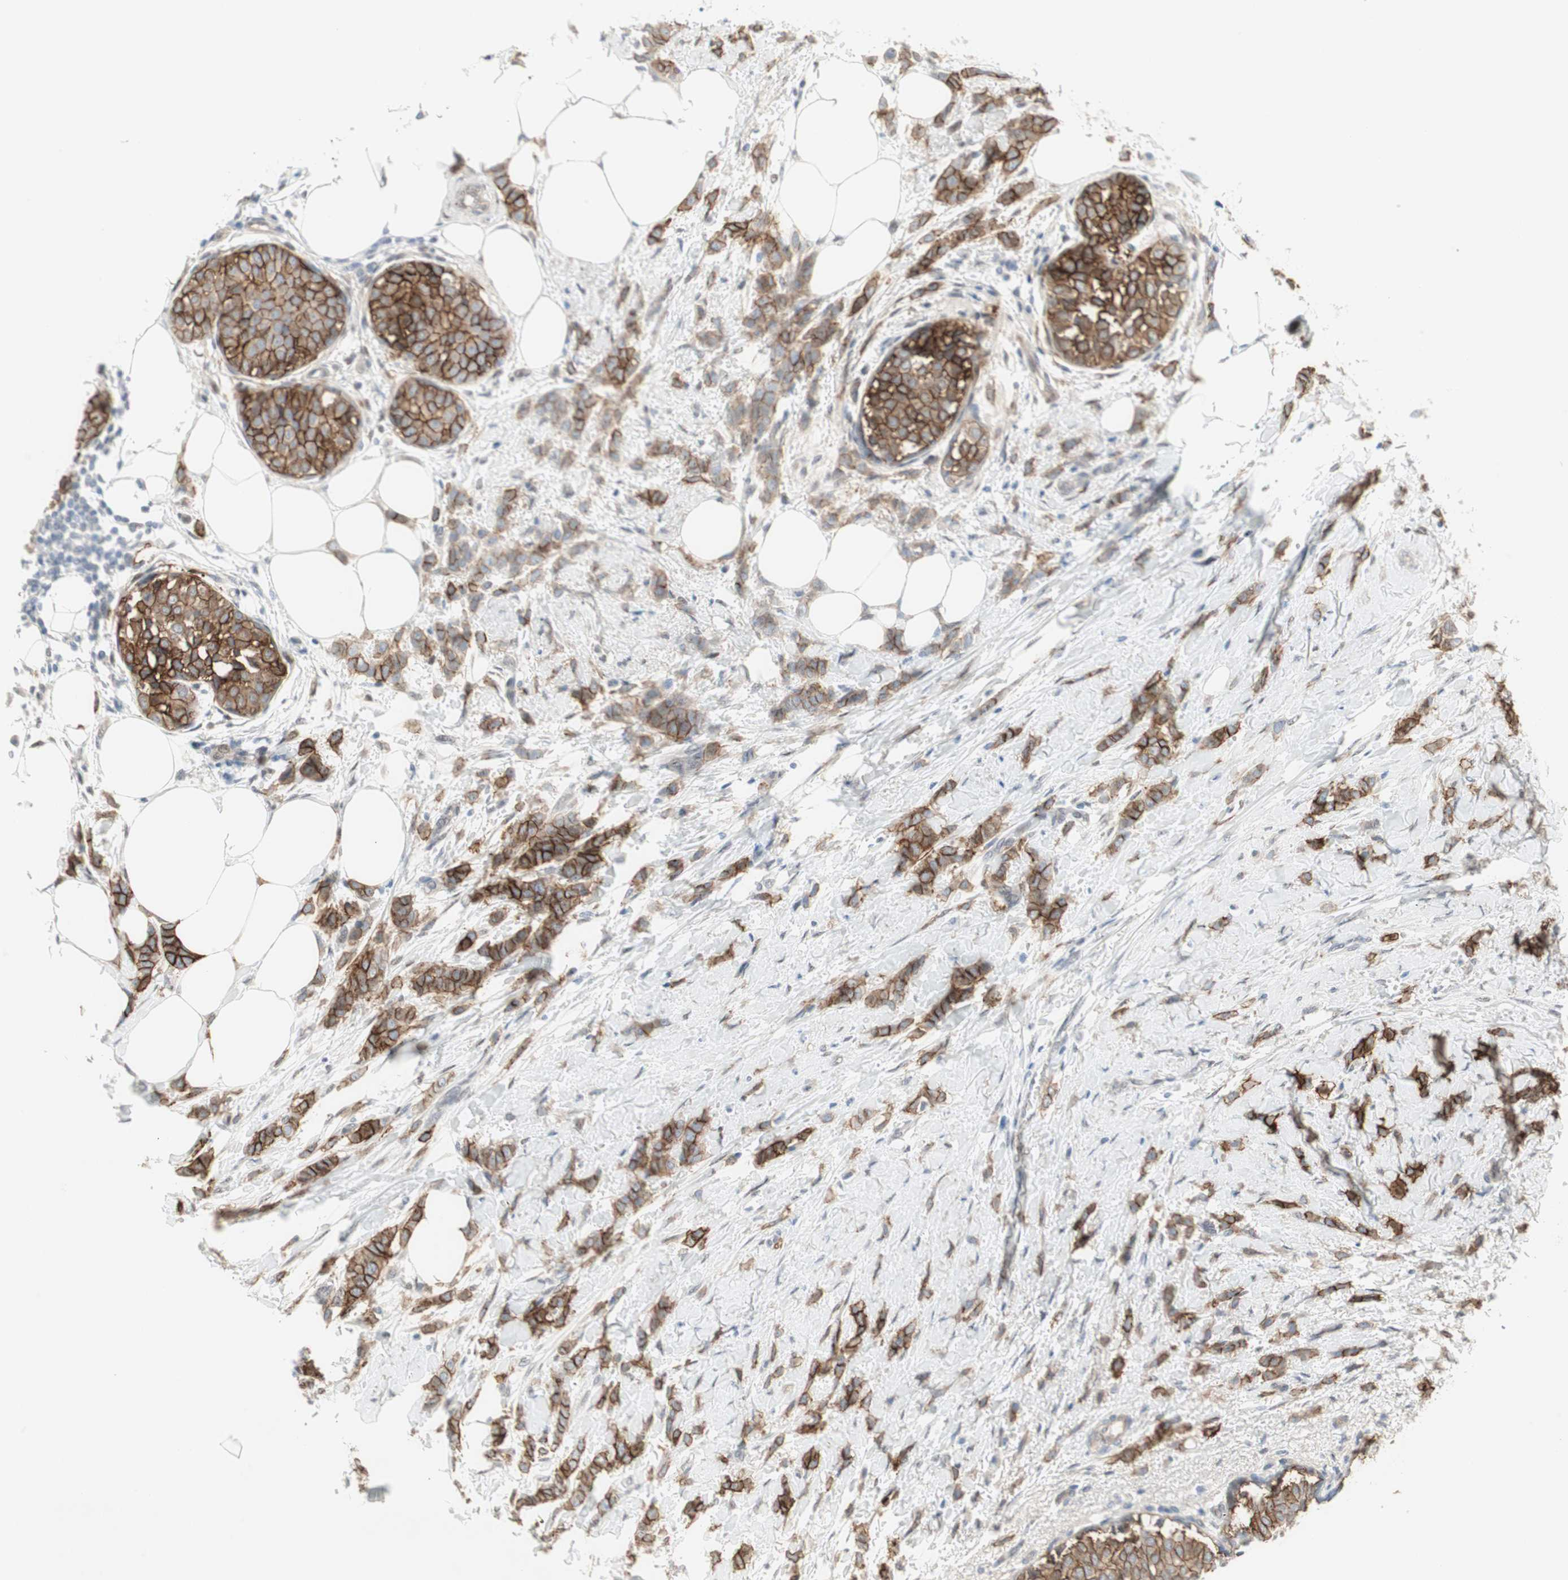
{"staining": {"intensity": "strong", "quantity": ">75%", "location": "cytoplasmic/membranous"}, "tissue": "breast cancer", "cell_type": "Tumor cells", "image_type": "cancer", "snomed": [{"axis": "morphology", "description": "Lobular carcinoma, in situ"}, {"axis": "morphology", "description": "Lobular carcinoma"}, {"axis": "topography", "description": "Breast"}], "caption": "Brown immunohistochemical staining in human breast cancer exhibits strong cytoplasmic/membranous expression in about >75% of tumor cells. The staining was performed using DAB (3,3'-diaminobenzidine) to visualize the protein expression in brown, while the nuclei were stained in blue with hematoxylin (Magnification: 20x).", "gene": "CAND2", "patient": {"sex": "female", "age": 41}}